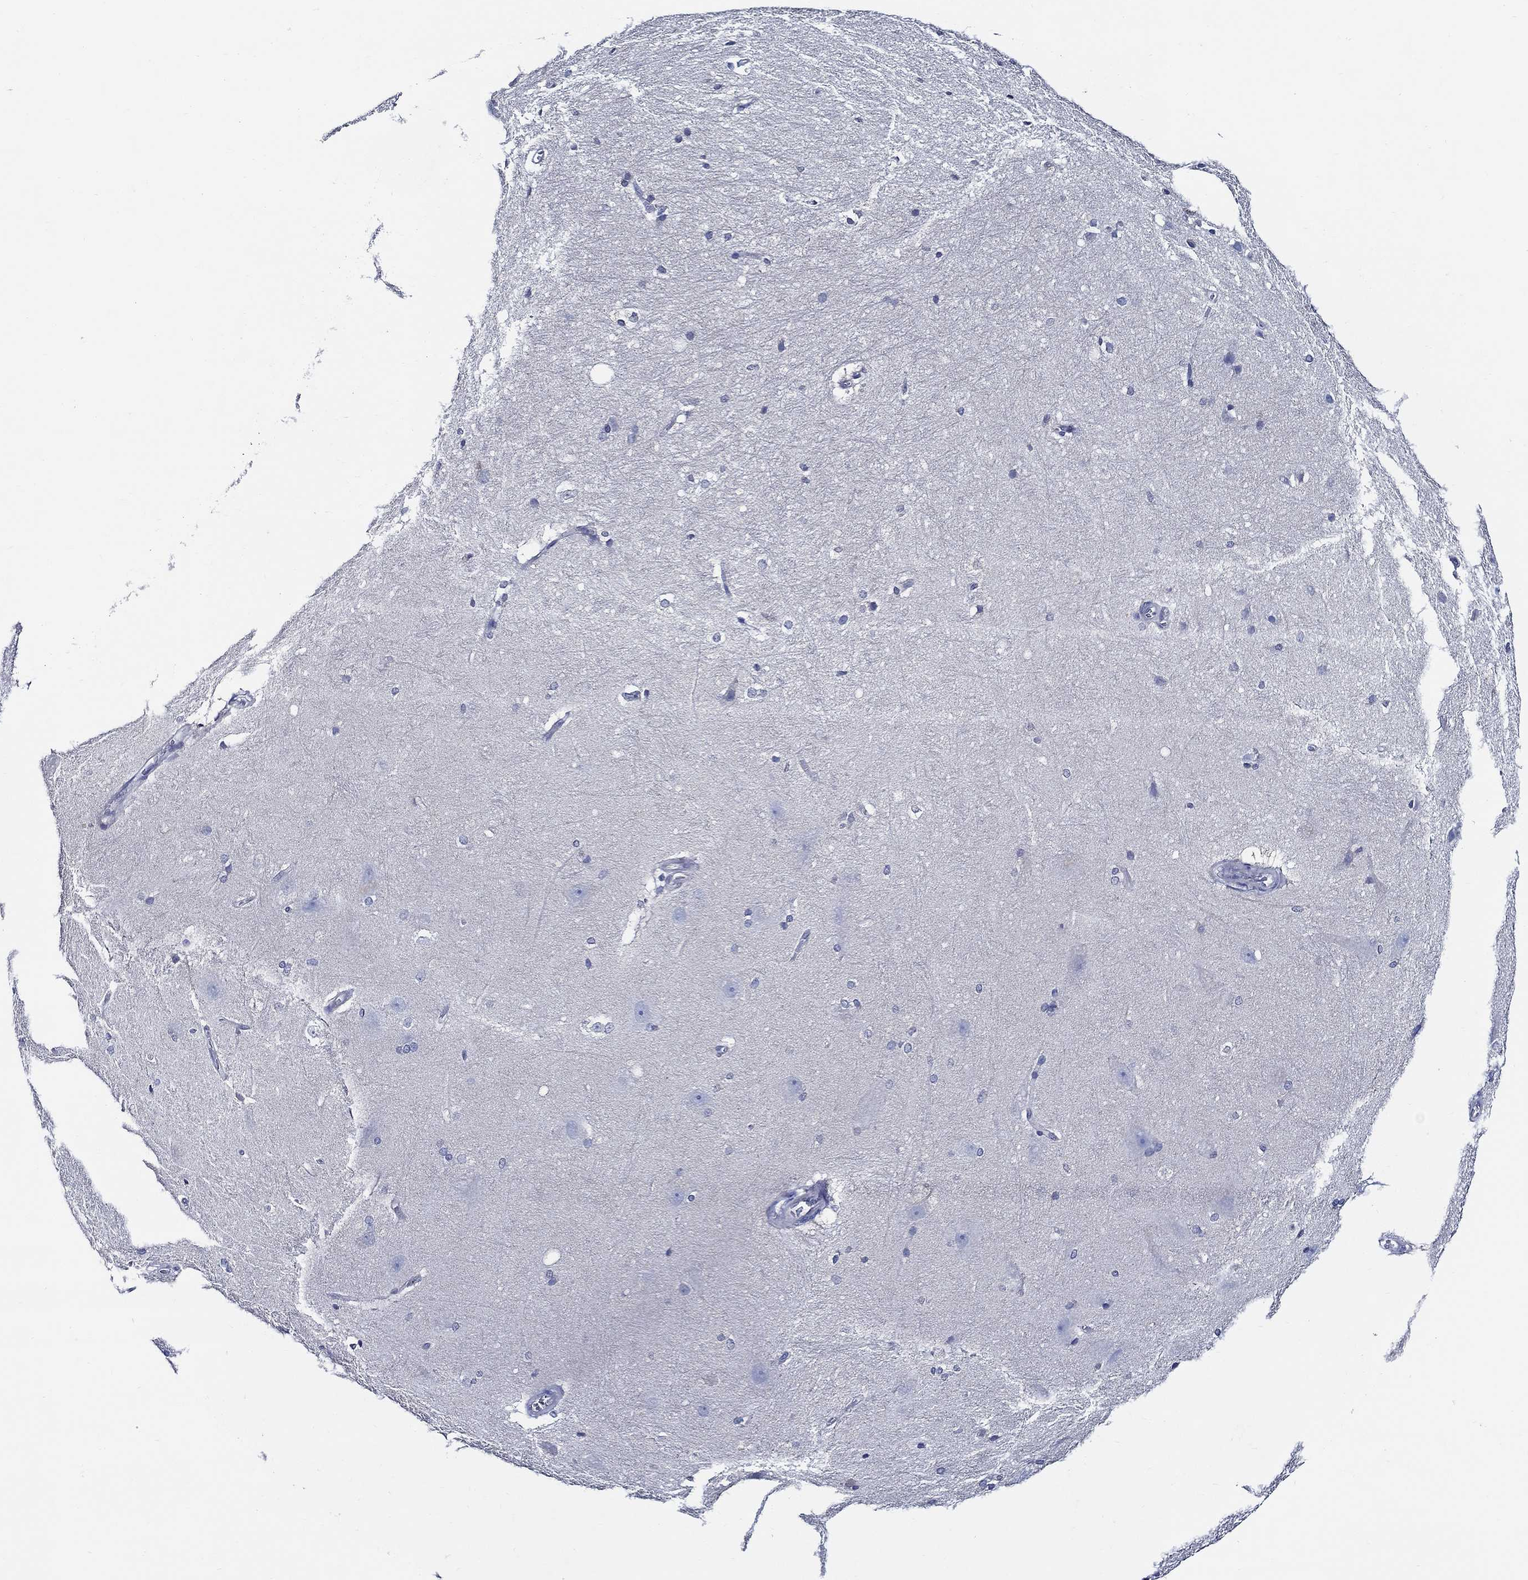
{"staining": {"intensity": "negative", "quantity": "none", "location": "none"}, "tissue": "hippocampus", "cell_type": "Glial cells", "image_type": "normal", "snomed": [{"axis": "morphology", "description": "Normal tissue, NOS"}, {"axis": "topography", "description": "Cerebral cortex"}, {"axis": "topography", "description": "Hippocampus"}], "caption": "The micrograph exhibits no staining of glial cells in normal hippocampus.", "gene": "SKOR1", "patient": {"sex": "female", "age": 19}}